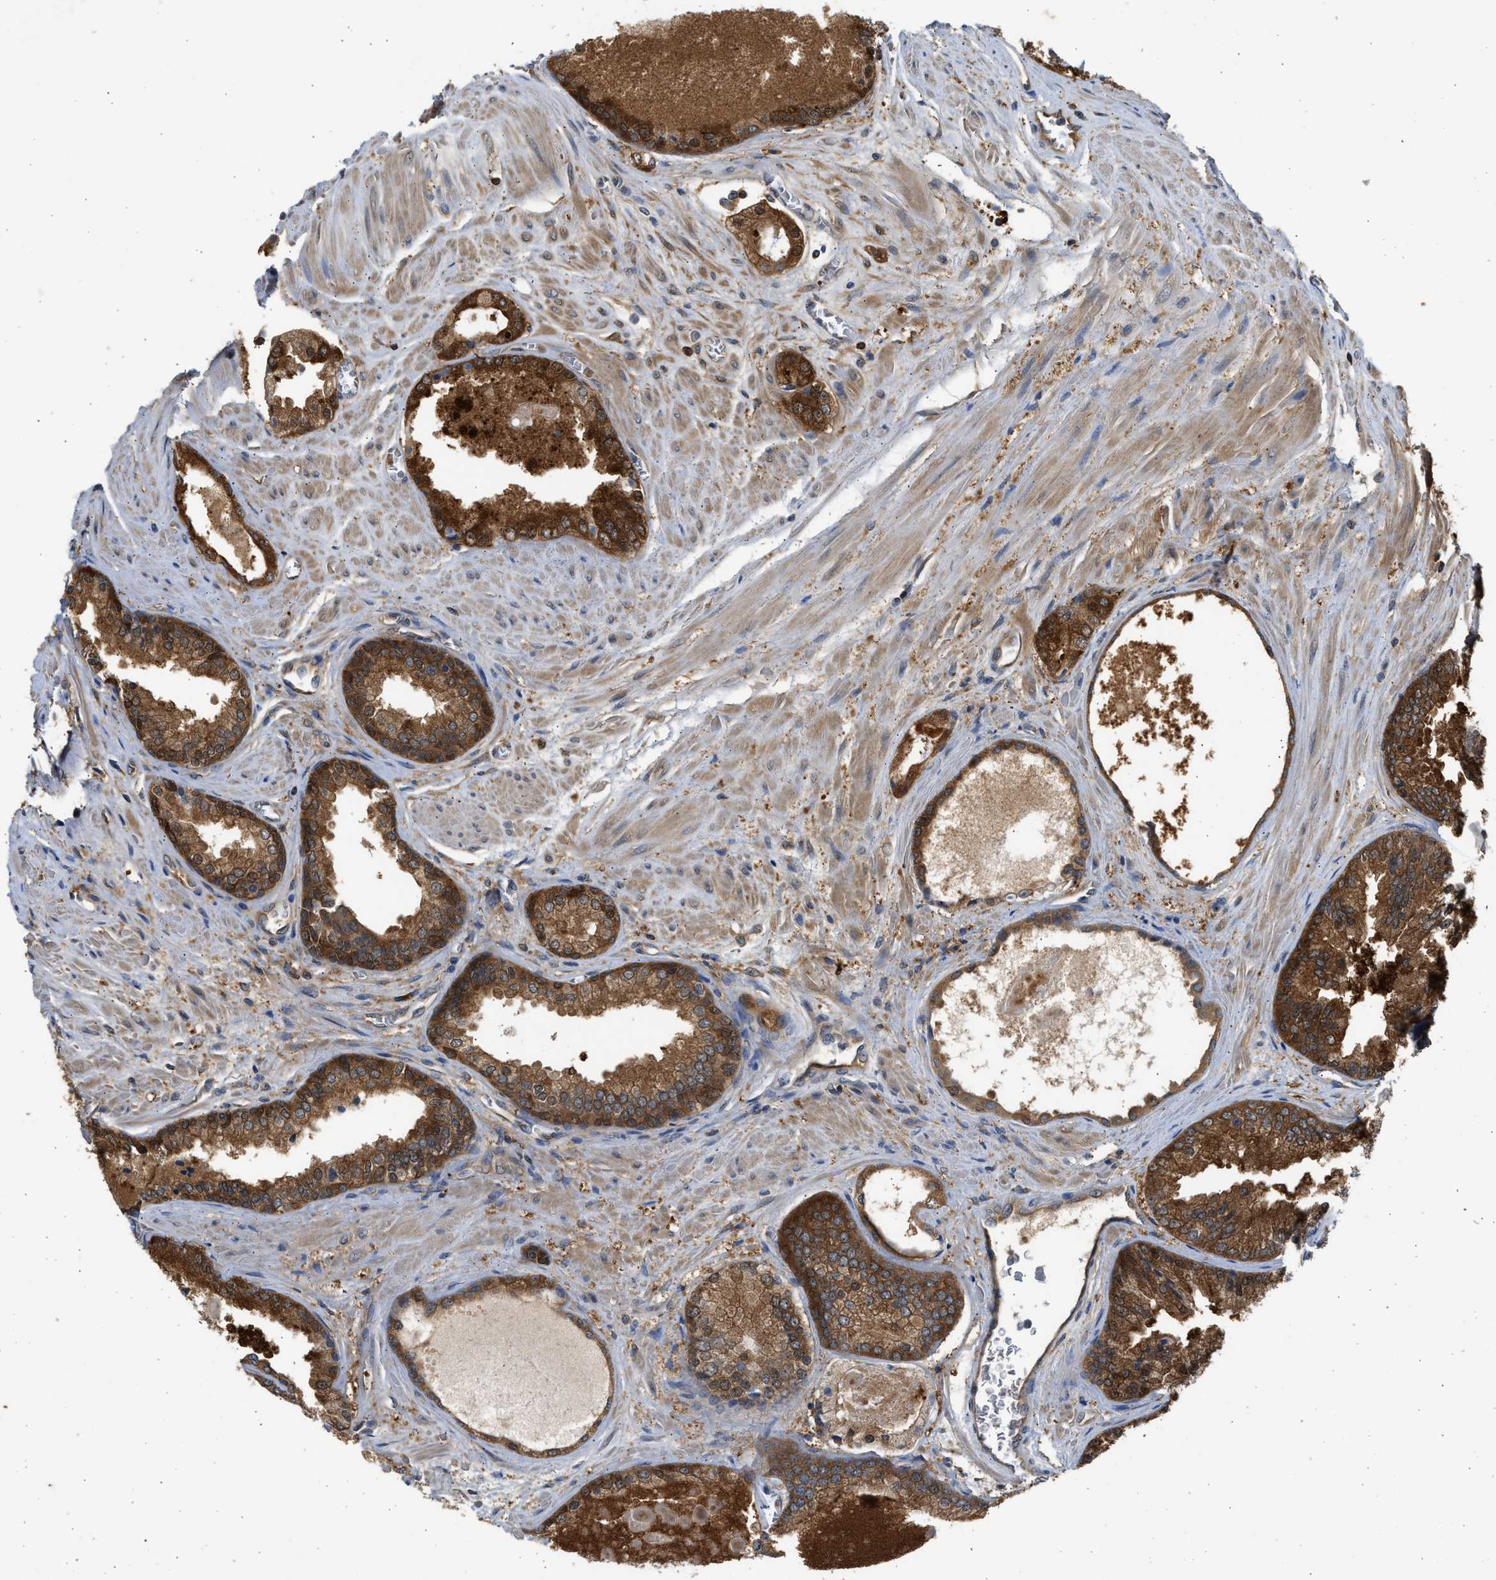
{"staining": {"intensity": "strong", "quantity": ">75%", "location": "cytoplasmic/membranous,nuclear"}, "tissue": "prostate cancer", "cell_type": "Tumor cells", "image_type": "cancer", "snomed": [{"axis": "morphology", "description": "Adenocarcinoma, High grade"}, {"axis": "topography", "description": "Prostate"}], "caption": "An immunohistochemistry histopathology image of tumor tissue is shown. Protein staining in brown shows strong cytoplasmic/membranous and nuclear positivity in prostate cancer within tumor cells. (Stains: DAB in brown, nuclei in blue, Microscopy: brightfield microscopy at high magnification).", "gene": "MAPK7", "patient": {"sex": "male", "age": 65}}